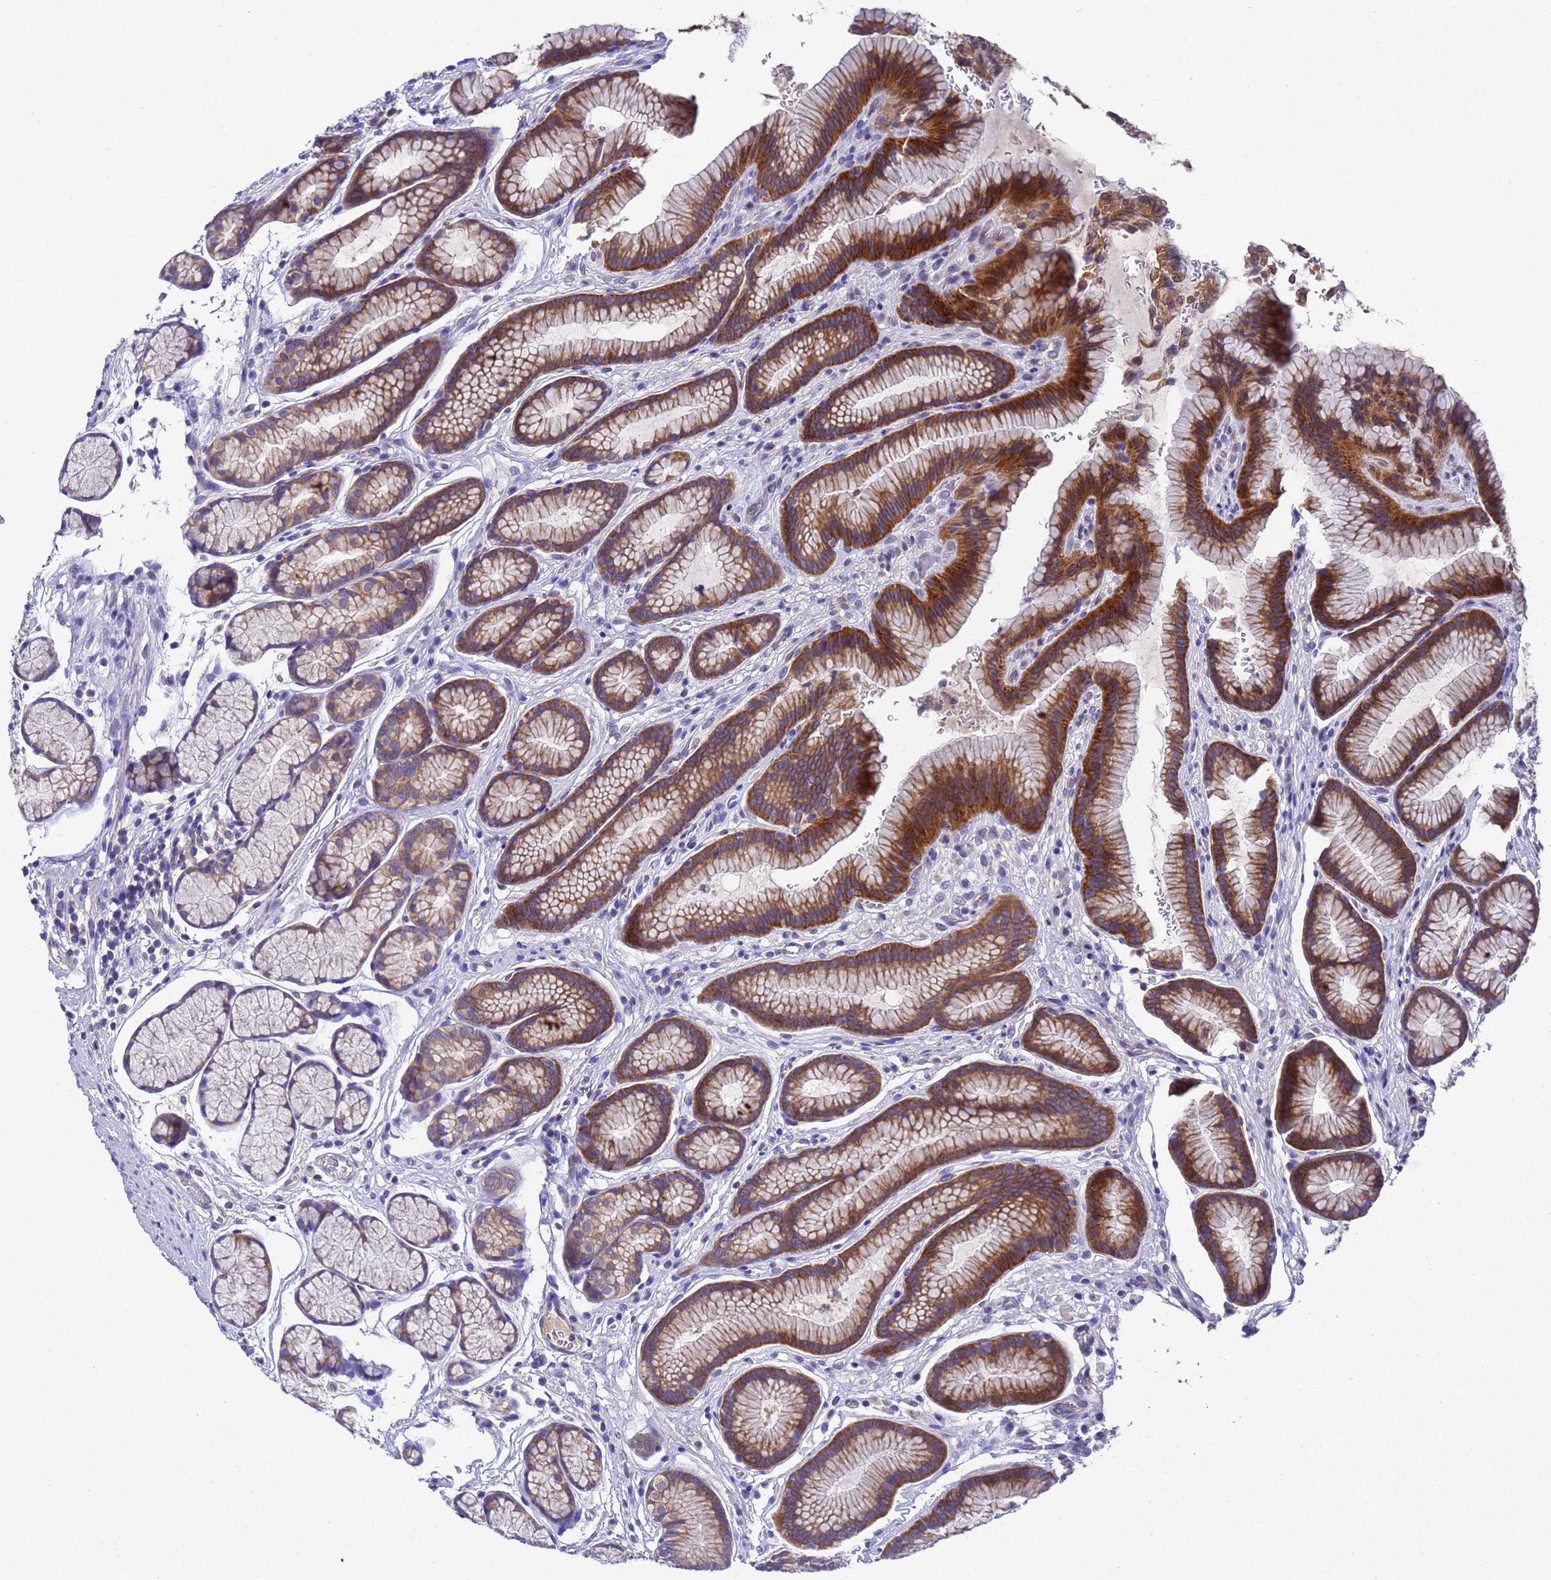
{"staining": {"intensity": "strong", "quantity": ">75%", "location": "cytoplasmic/membranous"}, "tissue": "stomach", "cell_type": "Glandular cells", "image_type": "normal", "snomed": [{"axis": "morphology", "description": "Normal tissue, NOS"}, {"axis": "topography", "description": "Stomach"}], "caption": "Immunohistochemistry of benign human stomach displays high levels of strong cytoplasmic/membranous positivity in about >75% of glandular cells. Using DAB (3,3'-diaminobenzidine) (brown) and hematoxylin (blue) stains, captured at high magnification using brightfield microscopy.", "gene": "DCAF12L1", "patient": {"sex": "male", "age": 42}}